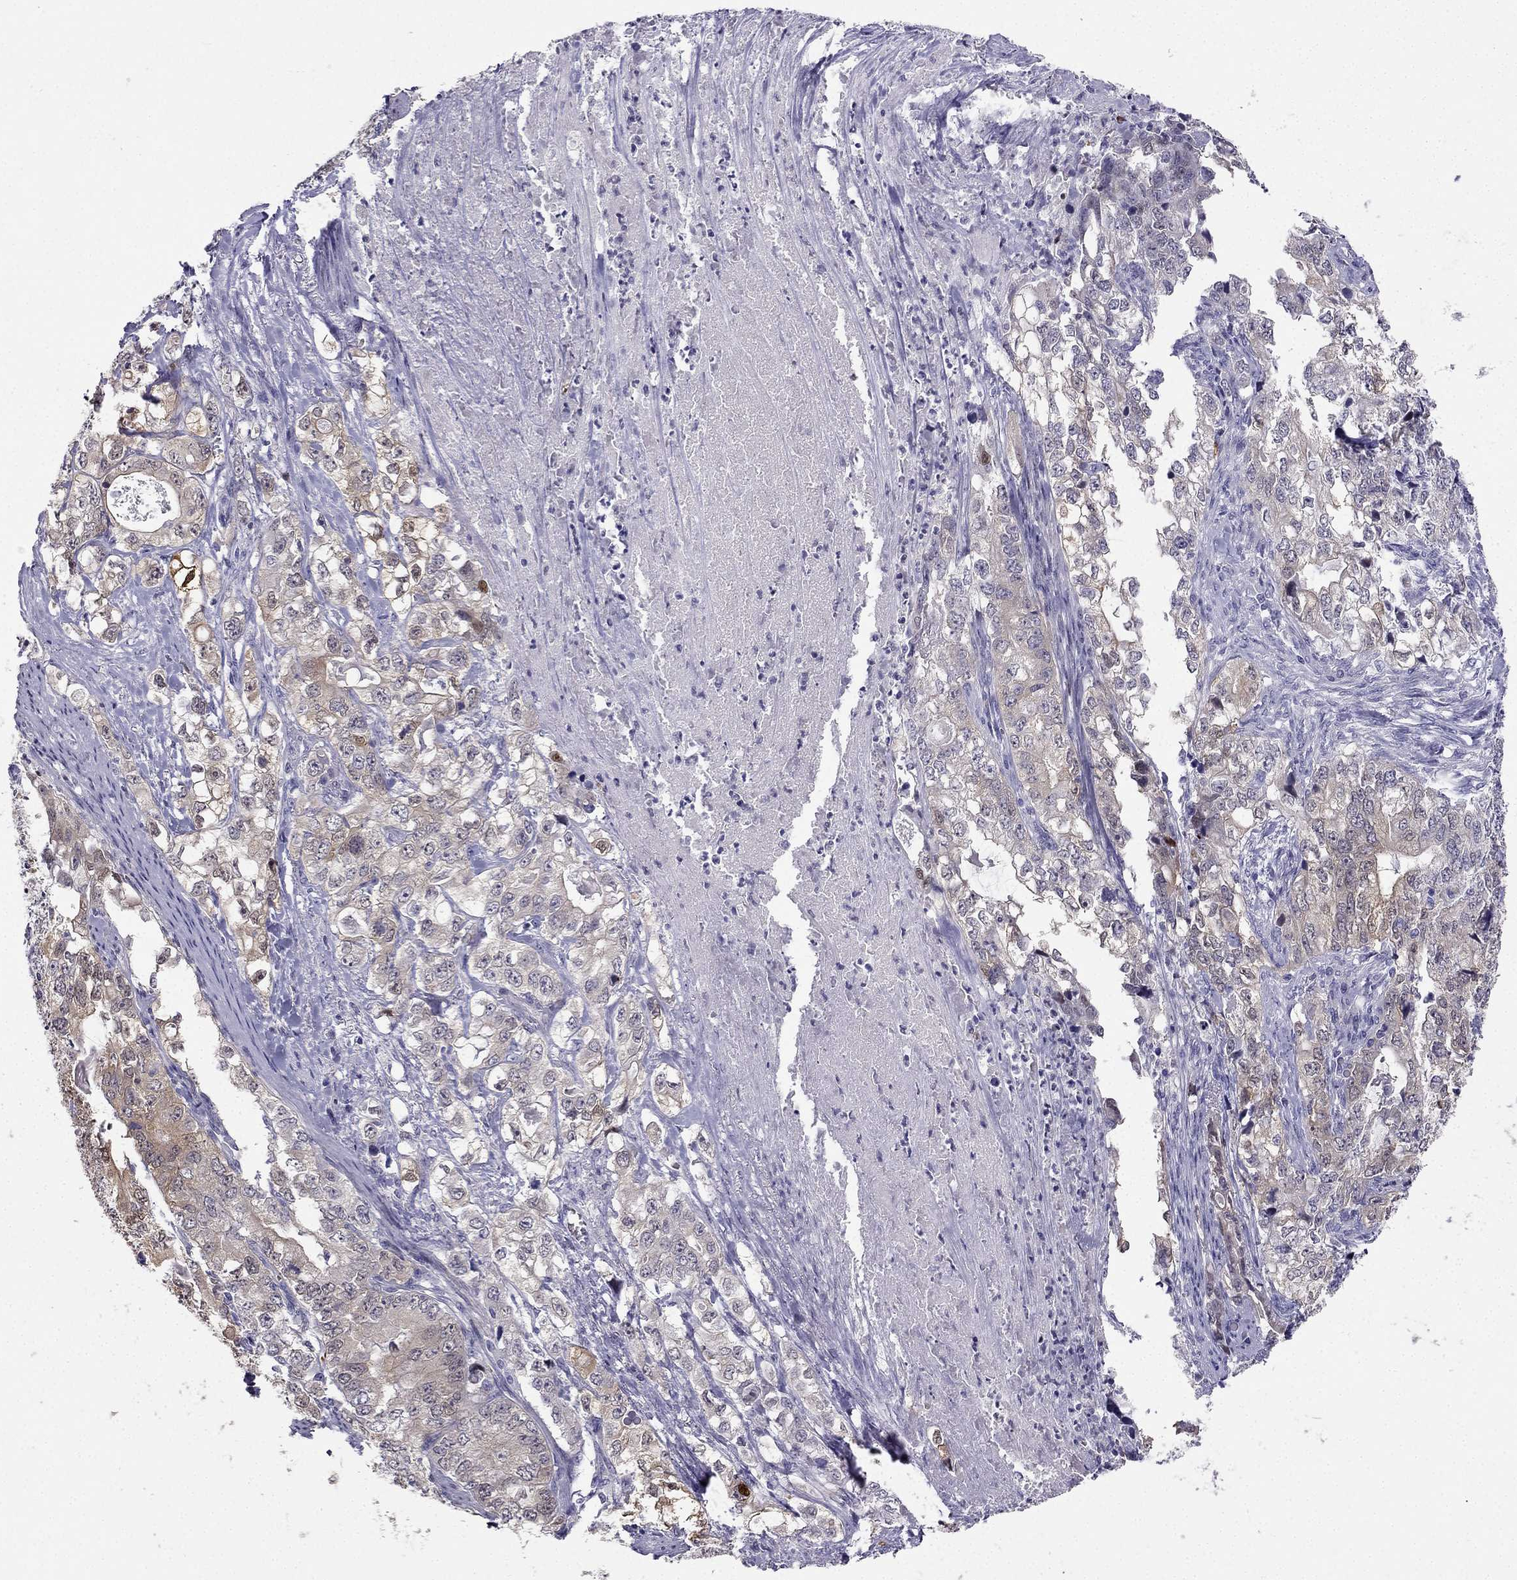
{"staining": {"intensity": "moderate", "quantity": "<25%", "location": "nuclear"}, "tissue": "stomach cancer", "cell_type": "Tumor cells", "image_type": "cancer", "snomed": [{"axis": "morphology", "description": "Adenocarcinoma, NOS"}, {"axis": "topography", "description": "Stomach, lower"}], "caption": "This photomicrograph demonstrates immunohistochemistry (IHC) staining of adenocarcinoma (stomach), with low moderate nuclear positivity in about <25% of tumor cells.", "gene": "RSPH14", "patient": {"sex": "female", "age": 72}}